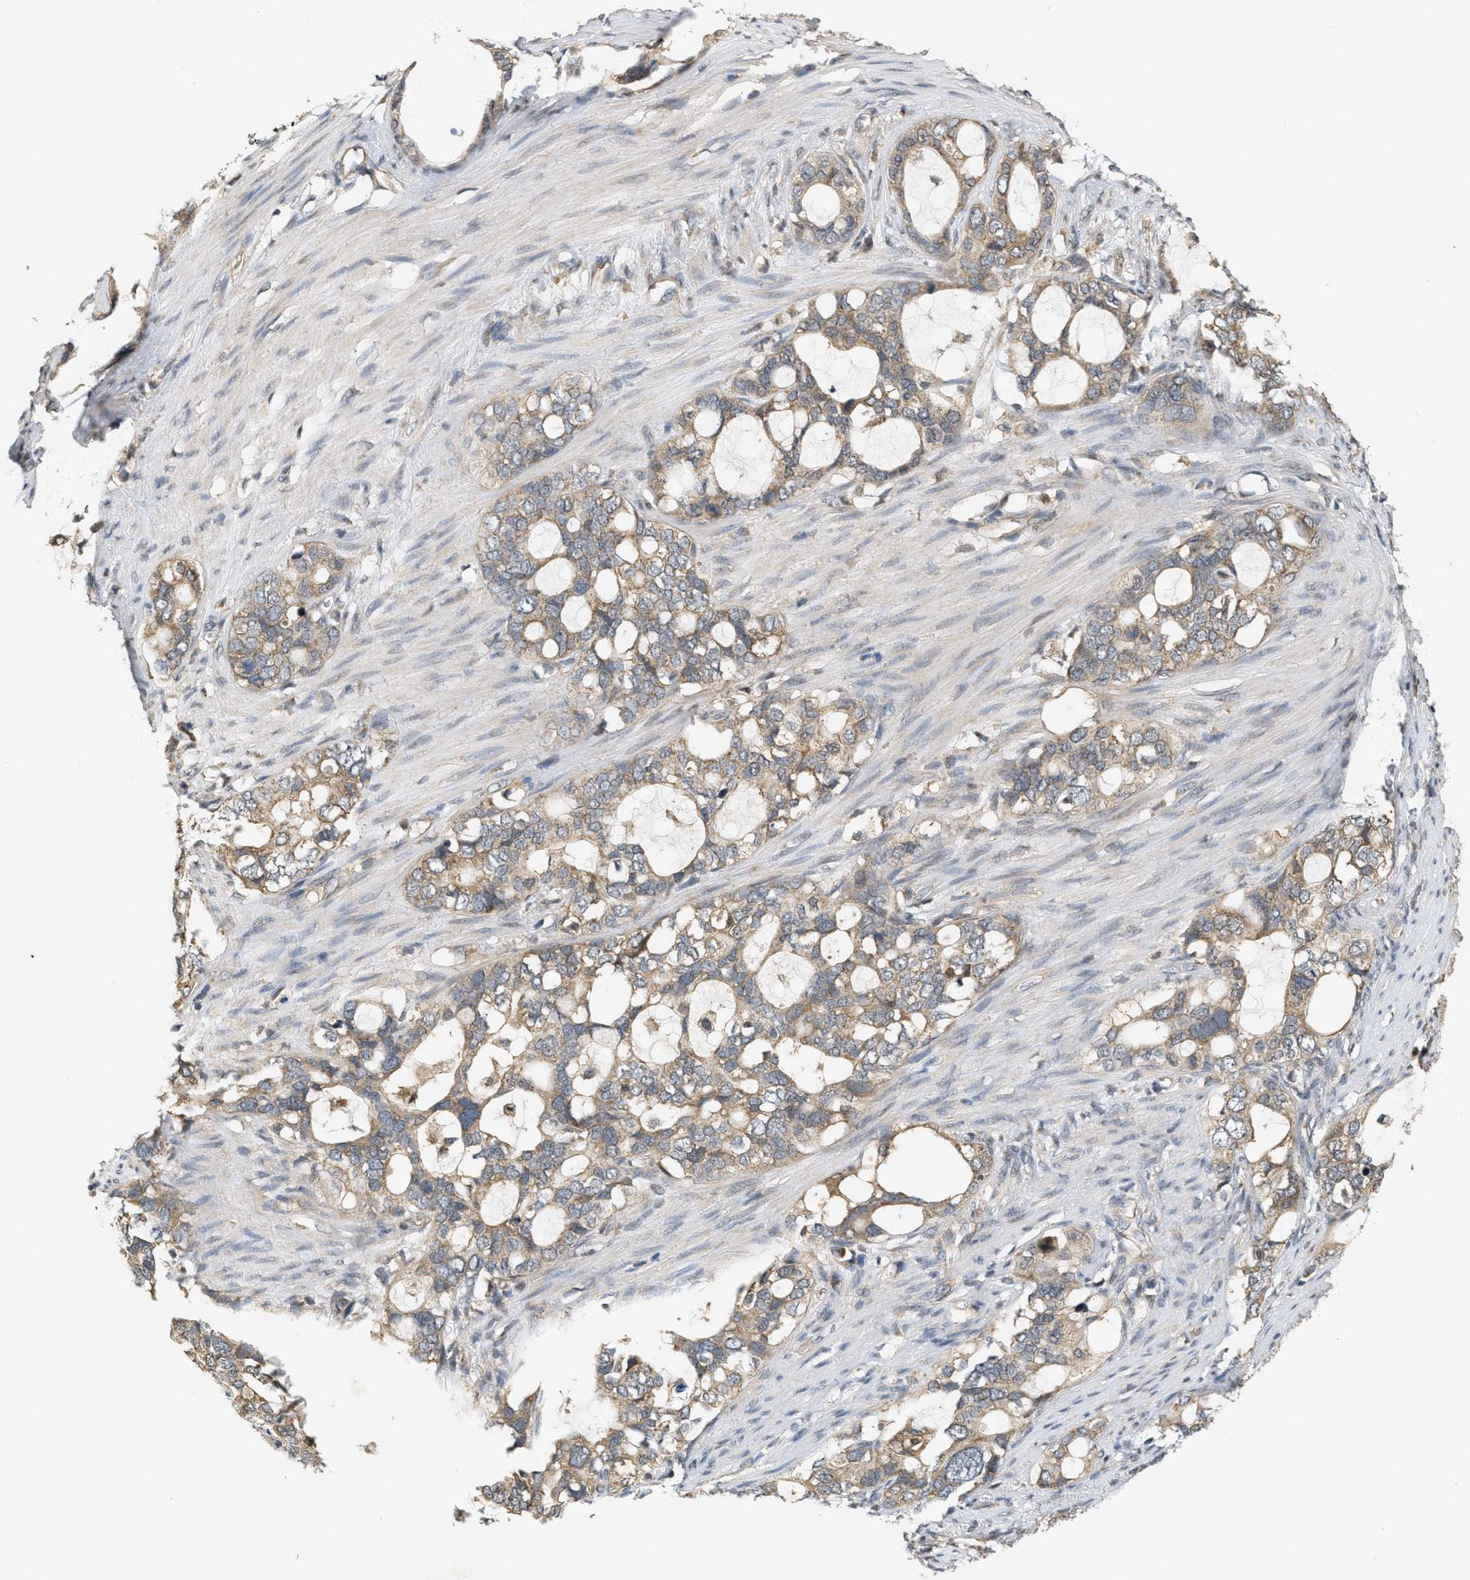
{"staining": {"intensity": "moderate", "quantity": ">75%", "location": "cytoplasmic/membranous"}, "tissue": "stomach cancer", "cell_type": "Tumor cells", "image_type": "cancer", "snomed": [{"axis": "morphology", "description": "Adenocarcinoma, NOS"}, {"axis": "topography", "description": "Stomach"}], "caption": "Protein expression analysis of stomach adenocarcinoma demonstrates moderate cytoplasmic/membranous expression in about >75% of tumor cells.", "gene": "PRKD1", "patient": {"sex": "female", "age": 75}}